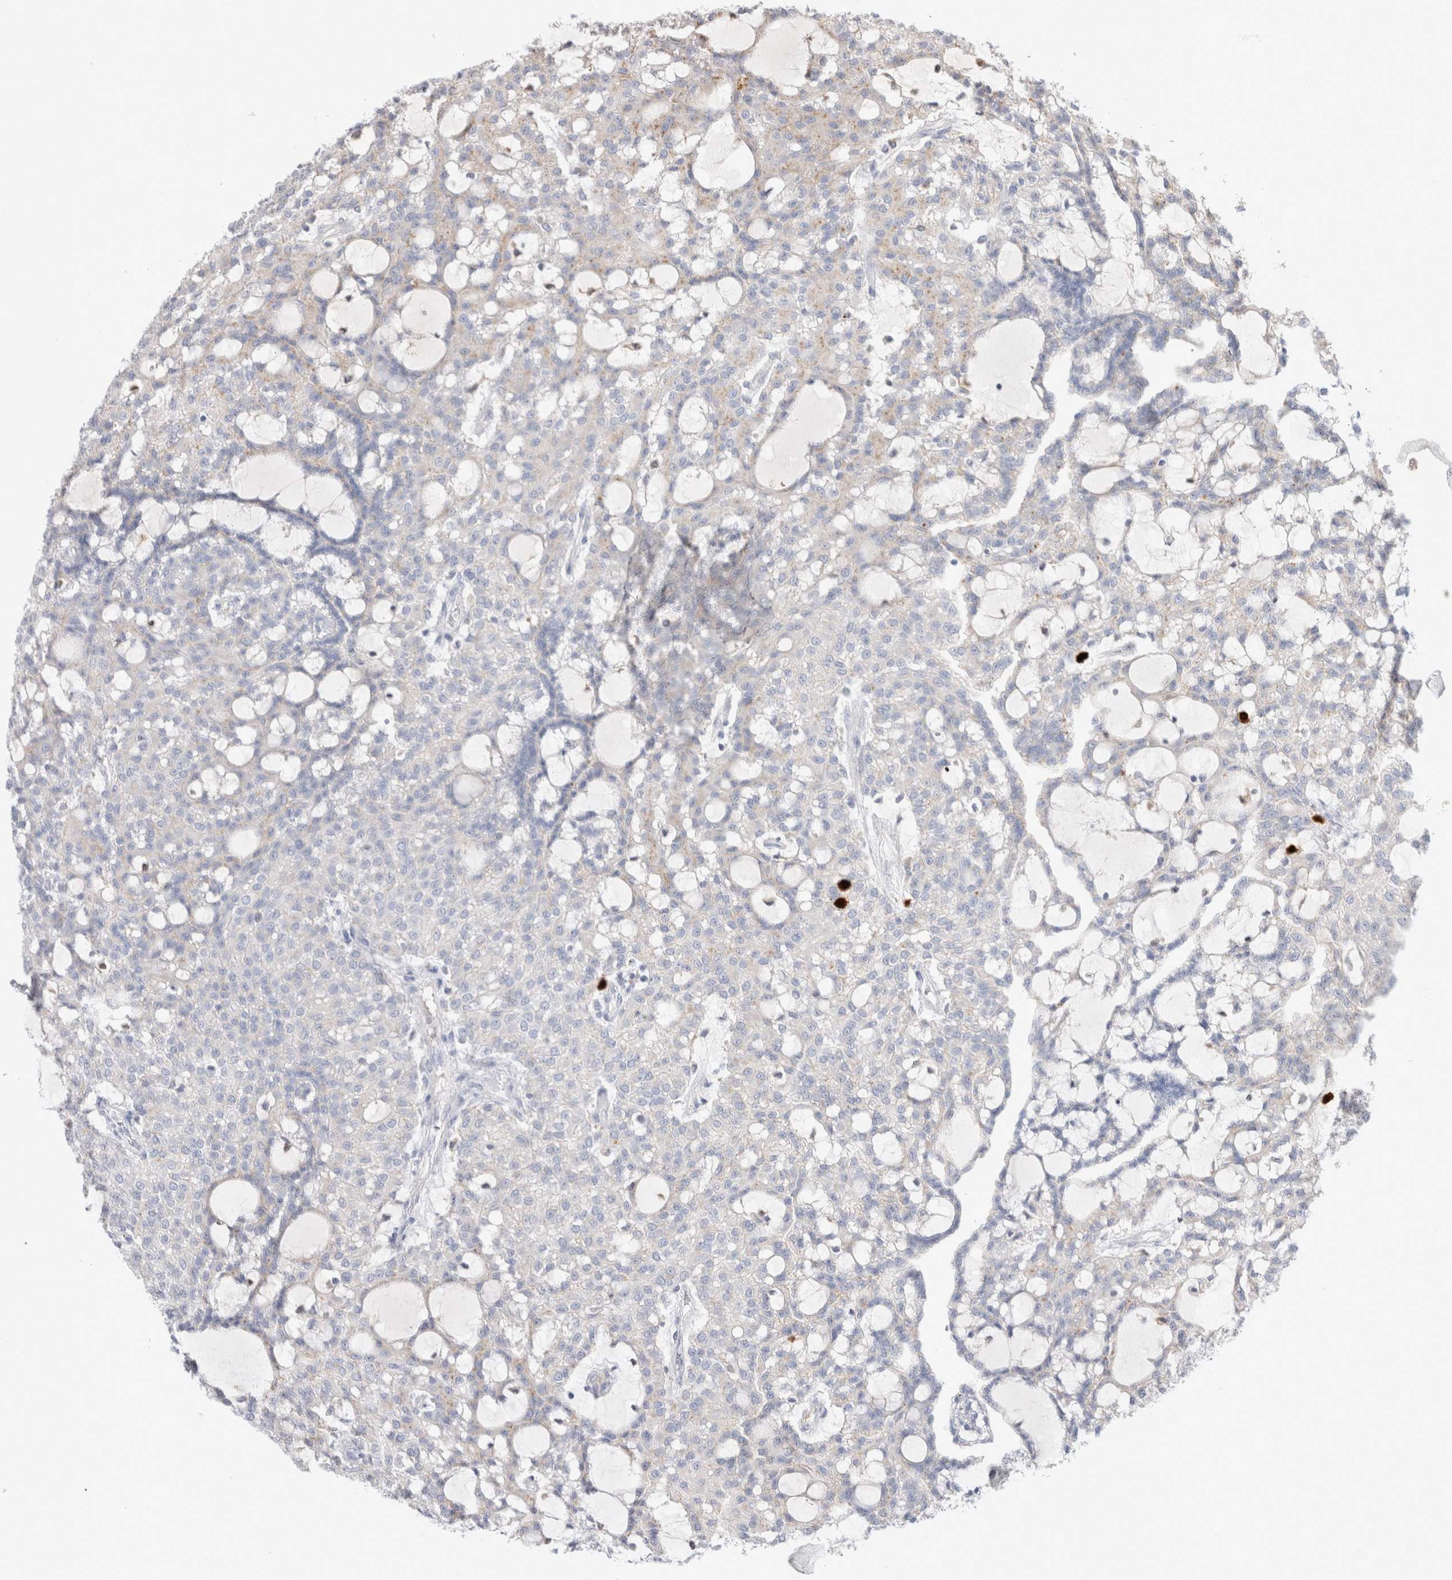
{"staining": {"intensity": "negative", "quantity": "none", "location": "none"}, "tissue": "renal cancer", "cell_type": "Tumor cells", "image_type": "cancer", "snomed": [{"axis": "morphology", "description": "Adenocarcinoma, NOS"}, {"axis": "topography", "description": "Kidney"}], "caption": "The IHC photomicrograph has no significant expression in tumor cells of adenocarcinoma (renal) tissue.", "gene": "HPGDS", "patient": {"sex": "male", "age": 63}}